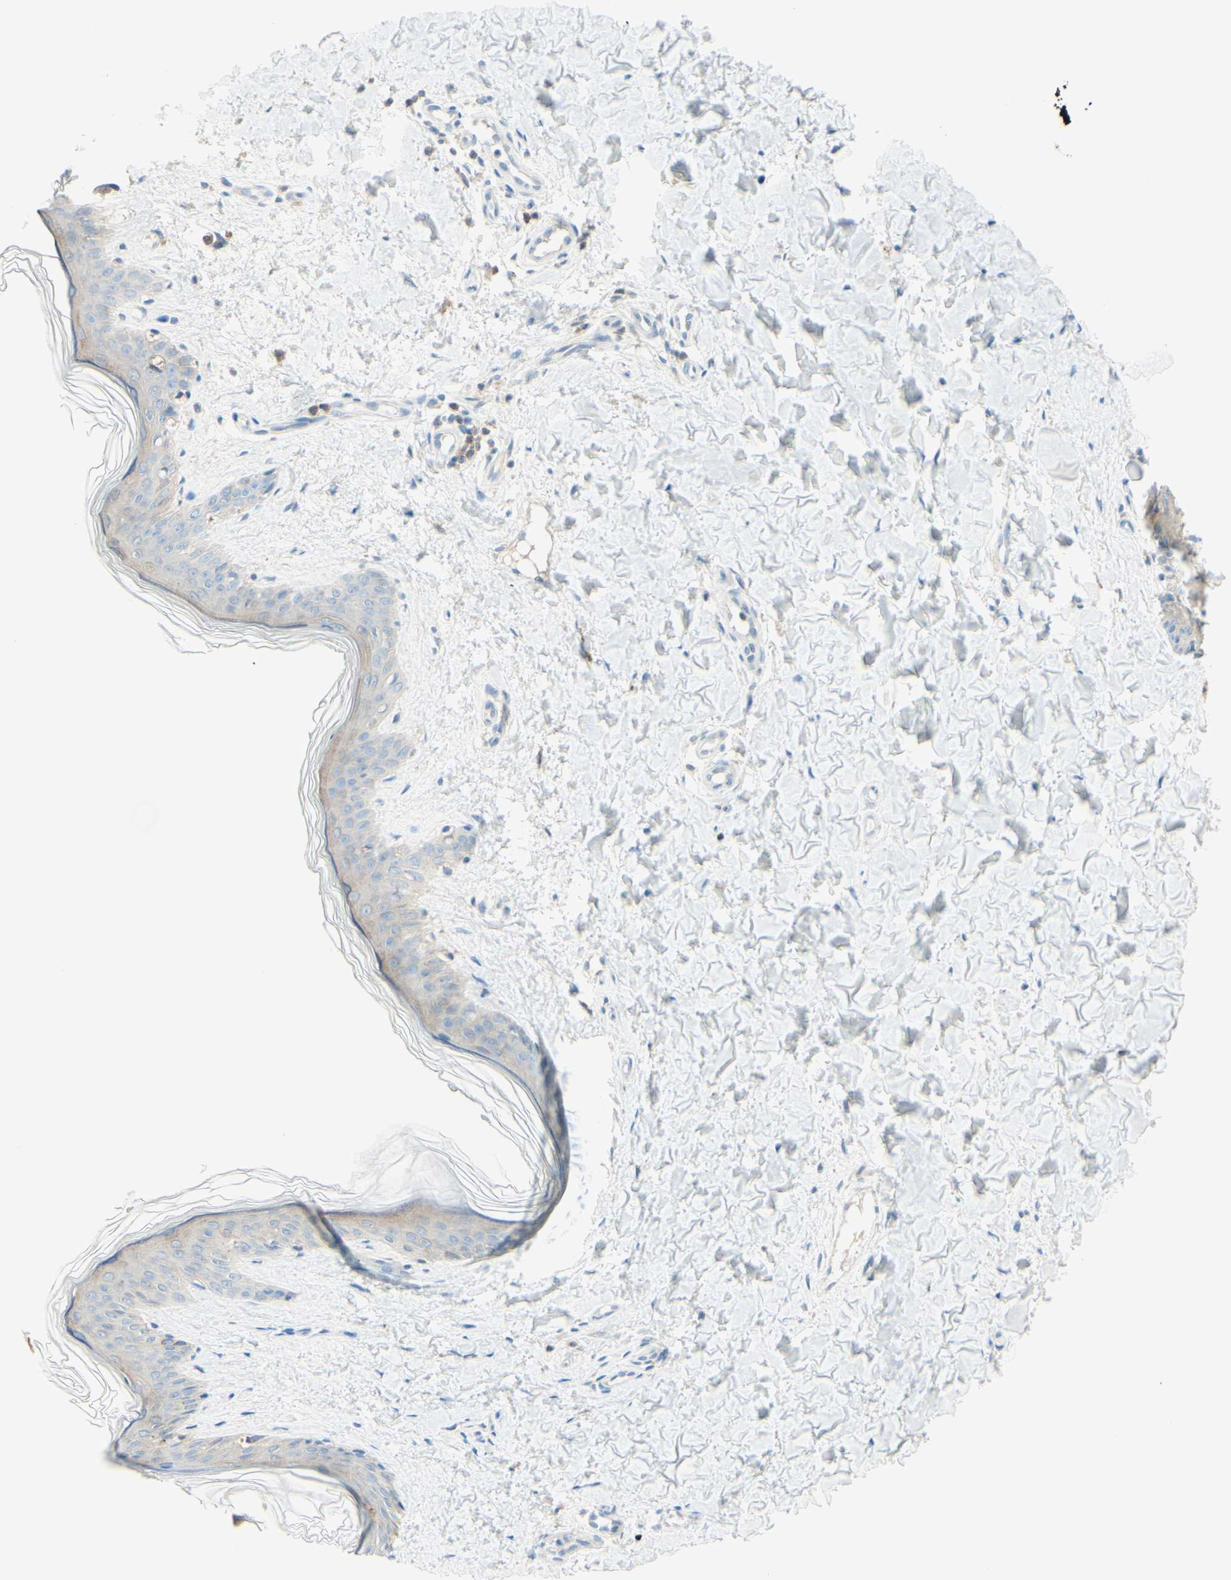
{"staining": {"intensity": "negative", "quantity": "none", "location": "none"}, "tissue": "skin", "cell_type": "Fibroblasts", "image_type": "normal", "snomed": [{"axis": "morphology", "description": "Normal tissue, NOS"}, {"axis": "topography", "description": "Skin"}], "caption": "Histopathology image shows no protein expression in fibroblasts of normal skin.", "gene": "MTM1", "patient": {"sex": "female", "age": 41}}